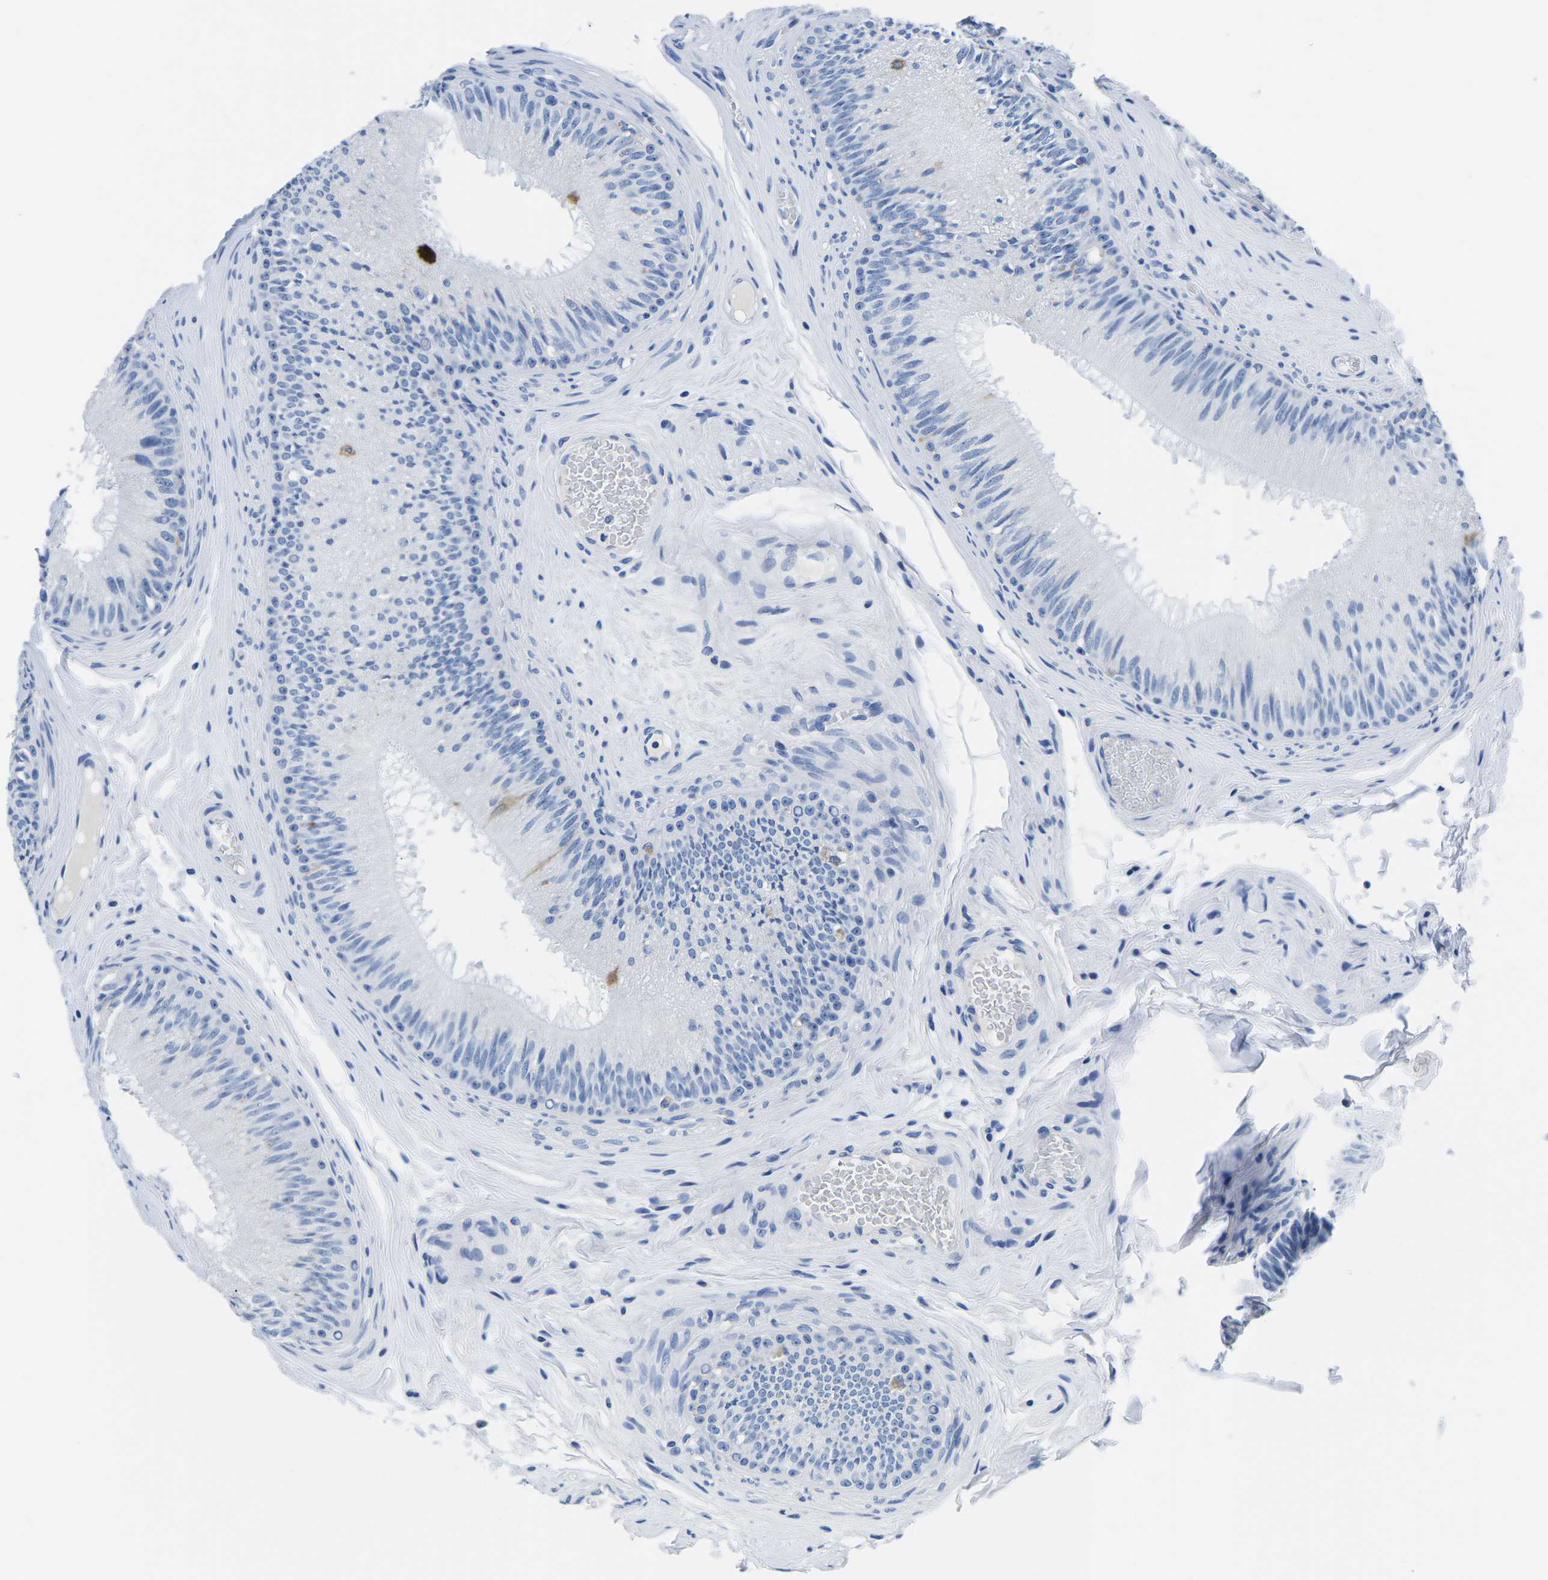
{"staining": {"intensity": "negative", "quantity": "none", "location": "none"}, "tissue": "epididymis", "cell_type": "Glandular cells", "image_type": "normal", "snomed": [{"axis": "morphology", "description": "Normal tissue, NOS"}, {"axis": "topography", "description": "Testis"}, {"axis": "topography", "description": "Epididymis"}], "caption": "Immunohistochemical staining of normal human epididymis reveals no significant staining in glandular cells. (DAB immunohistochemistry visualized using brightfield microscopy, high magnification).", "gene": "CYP1A2", "patient": {"sex": "male", "age": 36}}